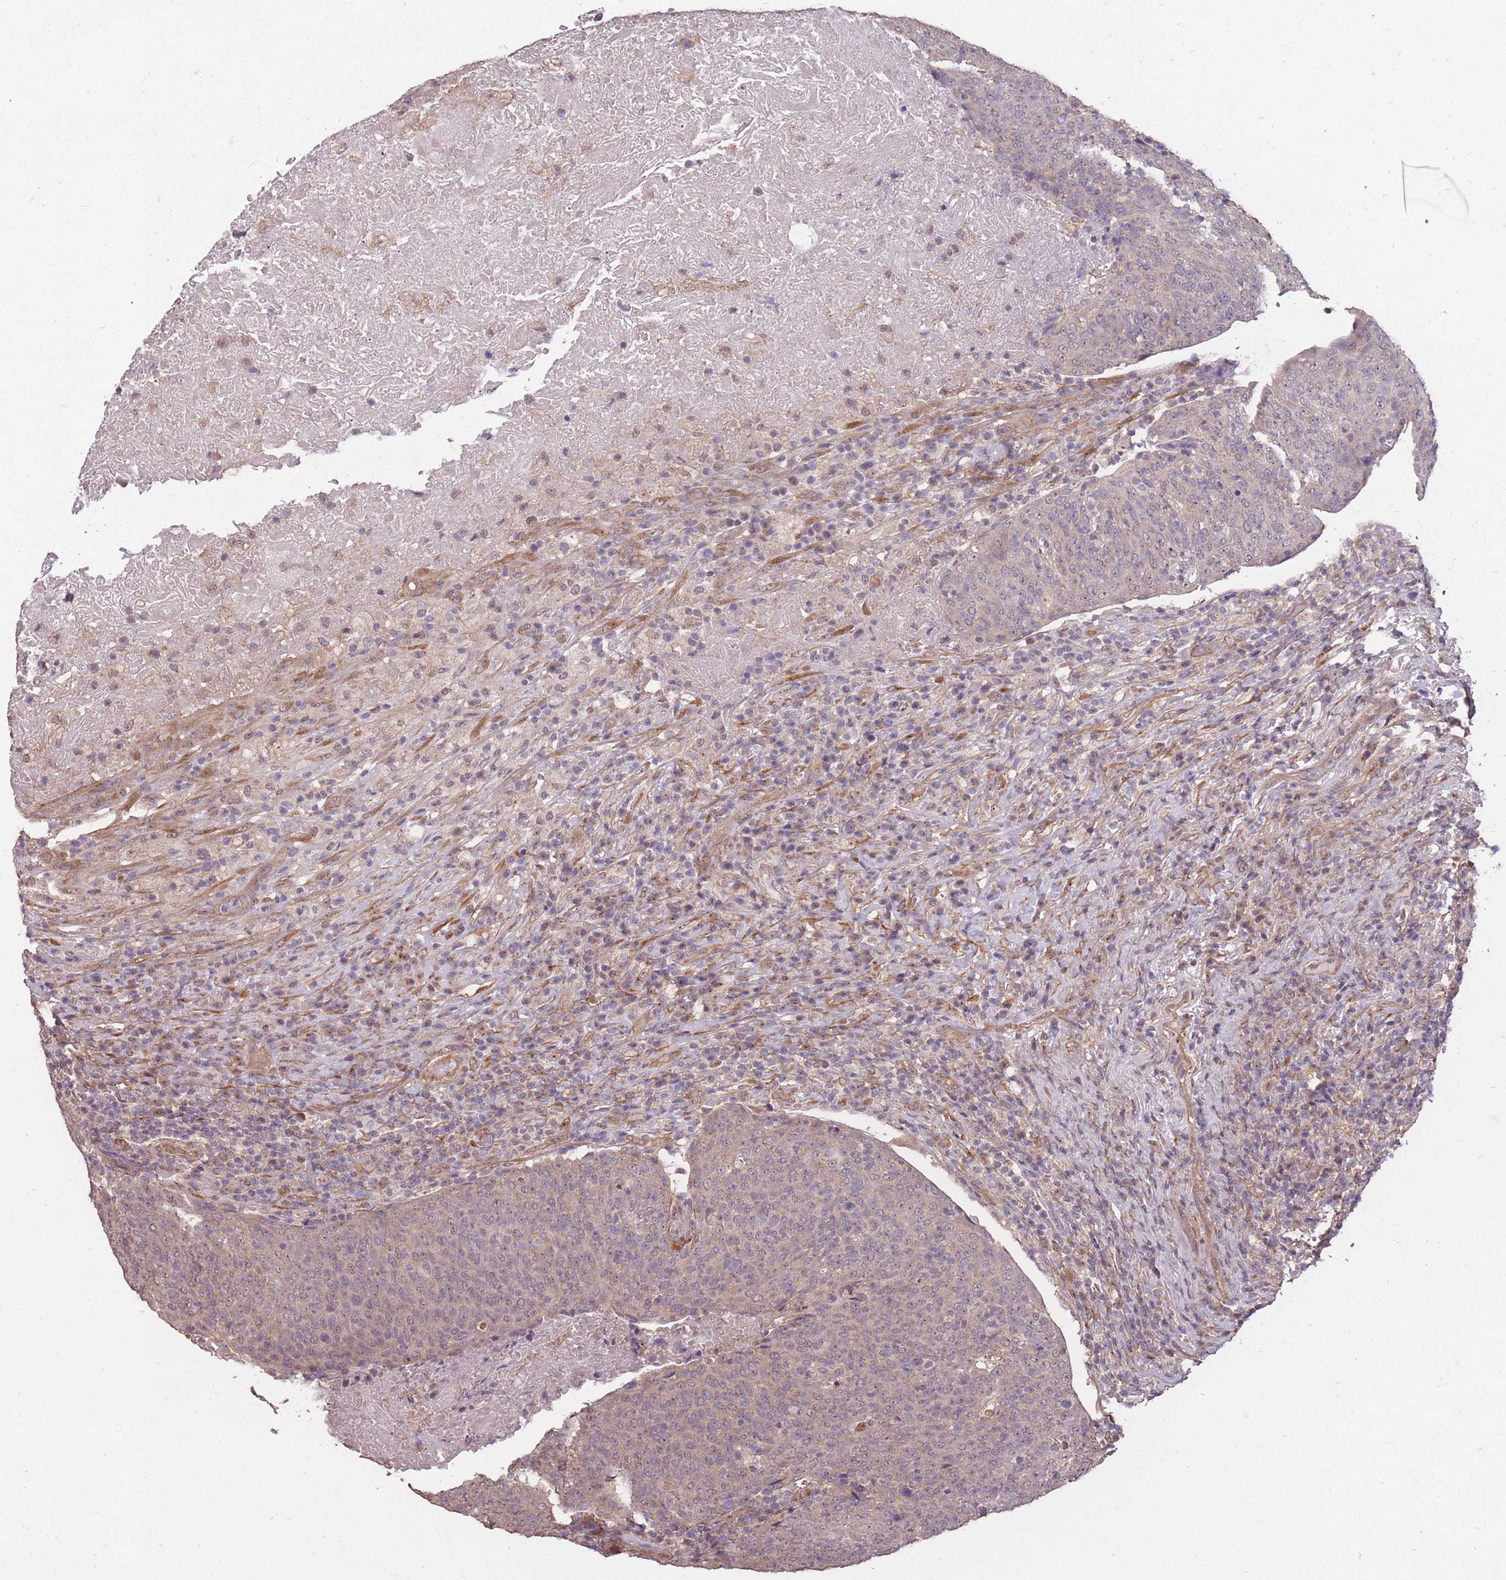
{"staining": {"intensity": "weak", "quantity": "<25%", "location": "cytoplasmic/membranous,nuclear"}, "tissue": "head and neck cancer", "cell_type": "Tumor cells", "image_type": "cancer", "snomed": [{"axis": "morphology", "description": "Squamous cell carcinoma, NOS"}, {"axis": "morphology", "description": "Squamous cell carcinoma, metastatic, NOS"}, {"axis": "topography", "description": "Lymph node"}, {"axis": "topography", "description": "Head-Neck"}], "caption": "Protein analysis of head and neck cancer demonstrates no significant staining in tumor cells.", "gene": "DYNC1LI2", "patient": {"sex": "male", "age": 62}}